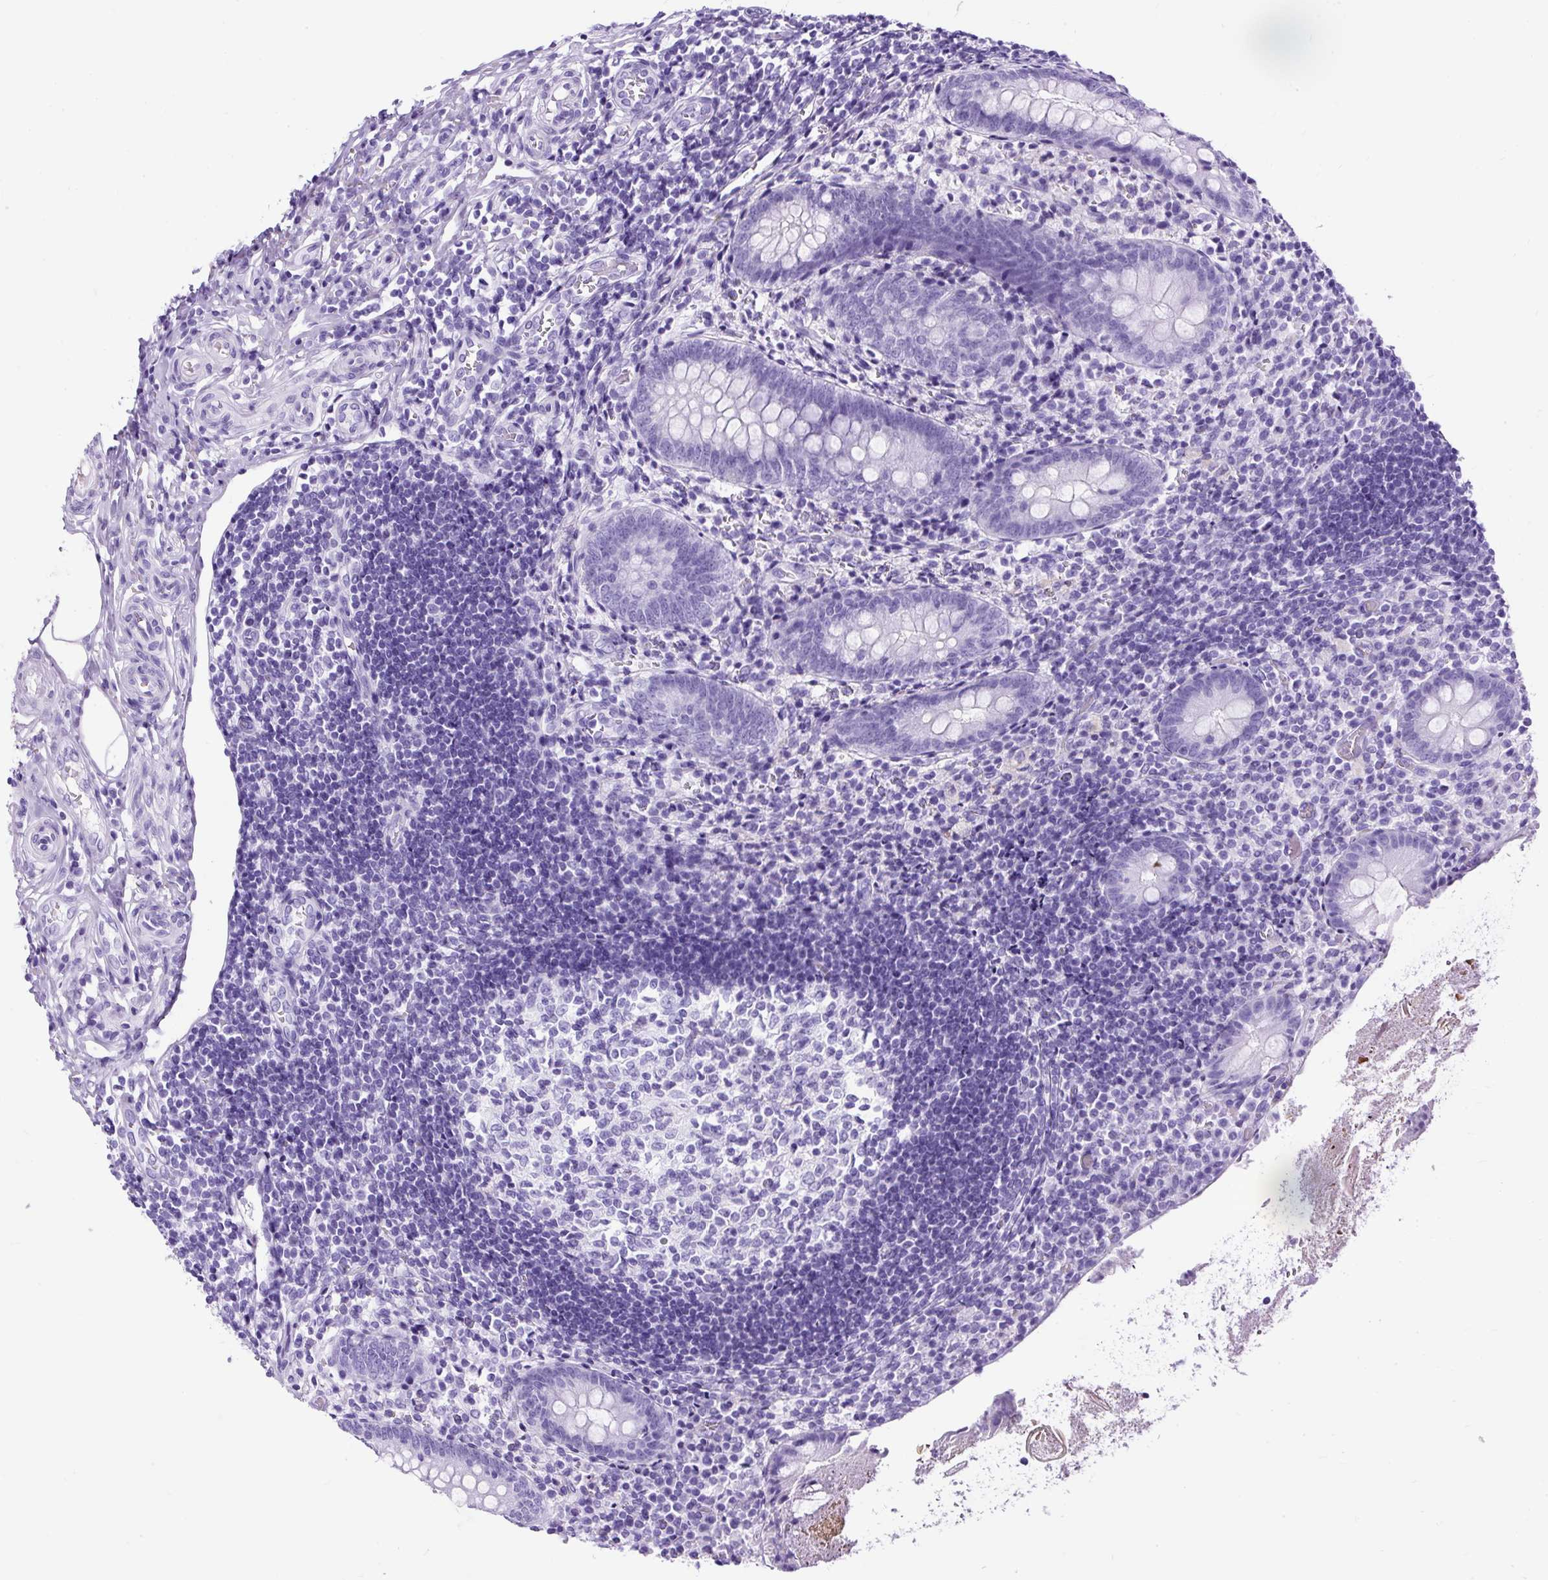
{"staining": {"intensity": "negative", "quantity": "none", "location": "none"}, "tissue": "appendix", "cell_type": "Glandular cells", "image_type": "normal", "snomed": [{"axis": "morphology", "description": "Normal tissue, NOS"}, {"axis": "topography", "description": "Appendix"}], "caption": "Glandular cells are negative for protein expression in unremarkable human appendix. (DAB (3,3'-diaminobenzidine) IHC visualized using brightfield microscopy, high magnification).", "gene": "CEL", "patient": {"sex": "female", "age": 17}}